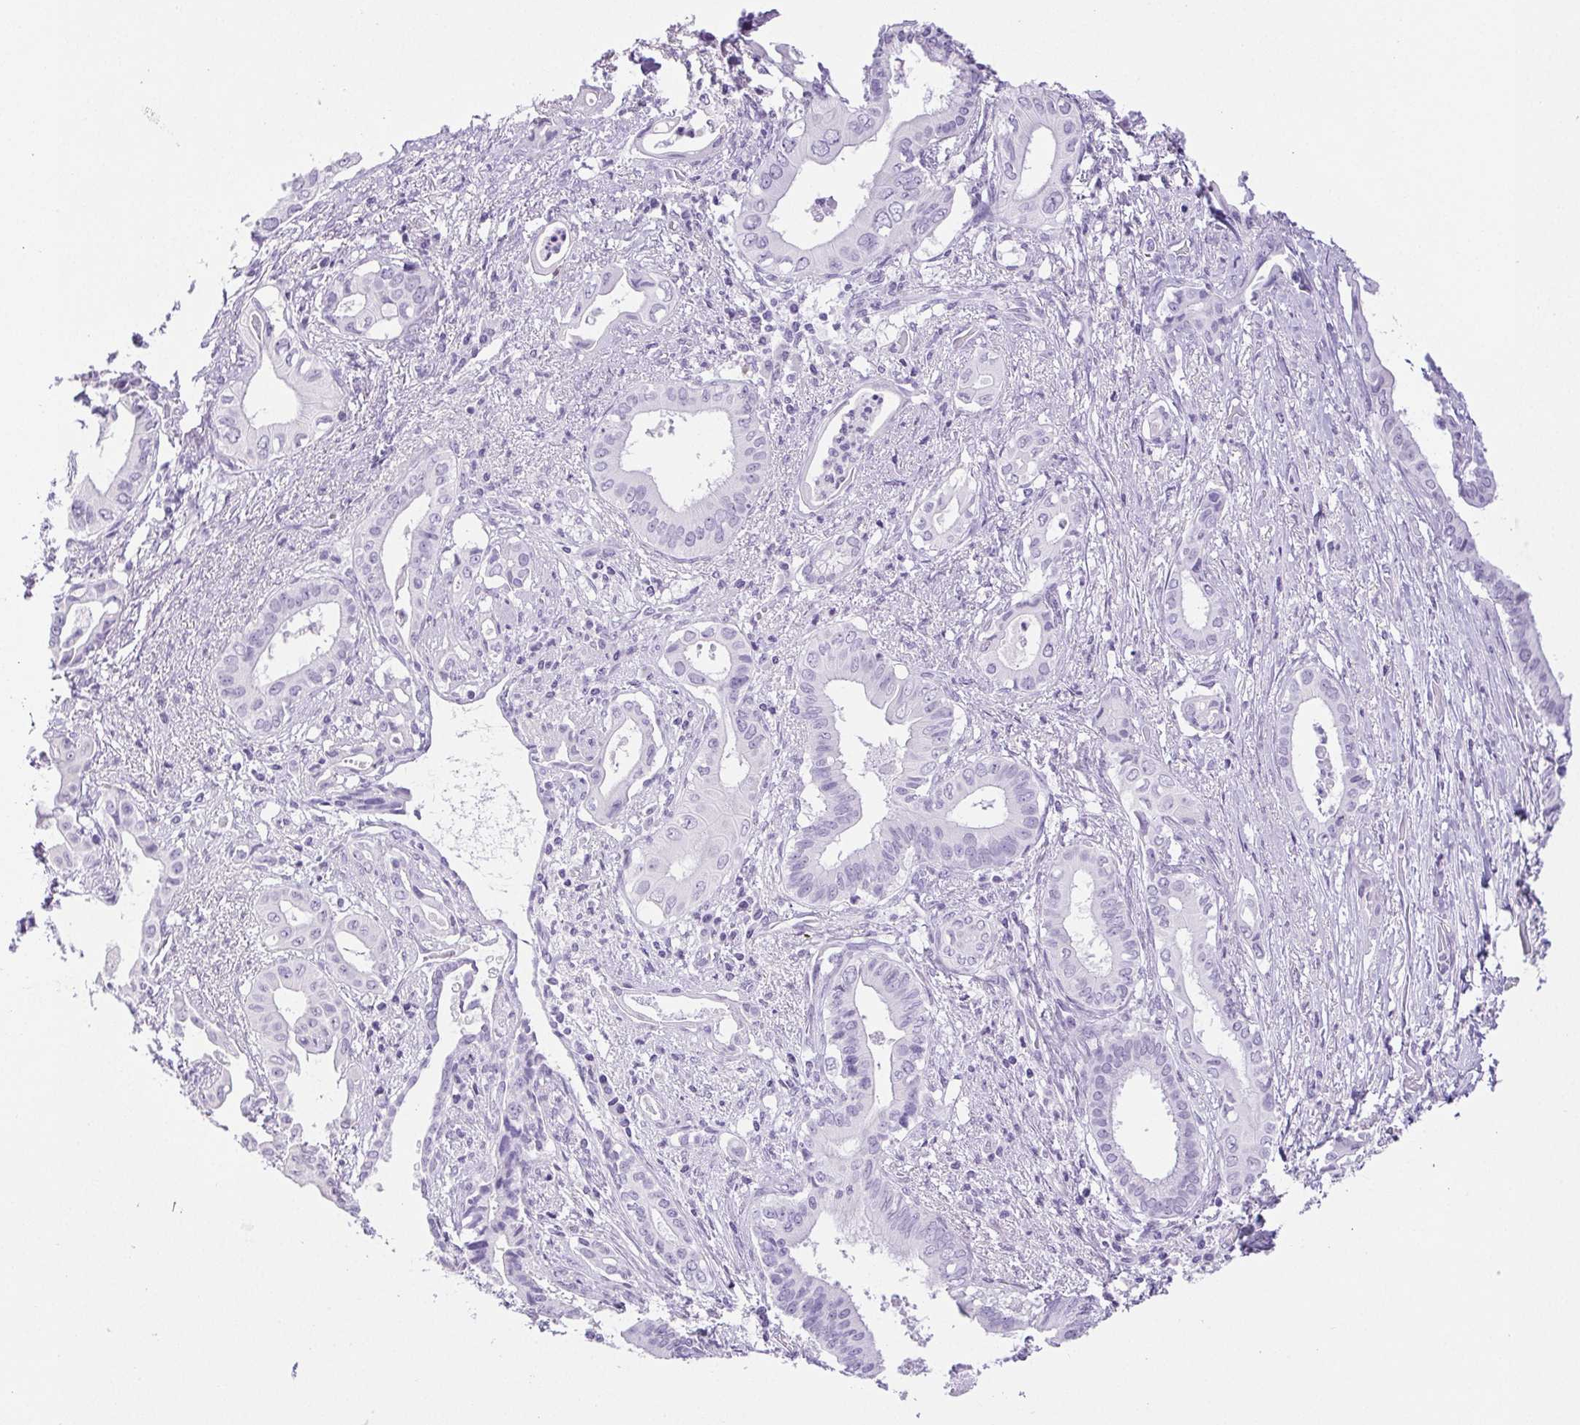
{"staining": {"intensity": "negative", "quantity": "none", "location": "none"}, "tissue": "pancreatic cancer", "cell_type": "Tumor cells", "image_type": "cancer", "snomed": [{"axis": "morphology", "description": "Adenocarcinoma, NOS"}, {"axis": "topography", "description": "Pancreas"}], "caption": "Photomicrograph shows no significant protein positivity in tumor cells of pancreatic cancer. (Stains: DAB (3,3'-diaminobenzidine) immunohistochemistry (IHC) with hematoxylin counter stain, Microscopy: brightfield microscopy at high magnification).", "gene": "HLA-G", "patient": {"sex": "female", "age": 77}}